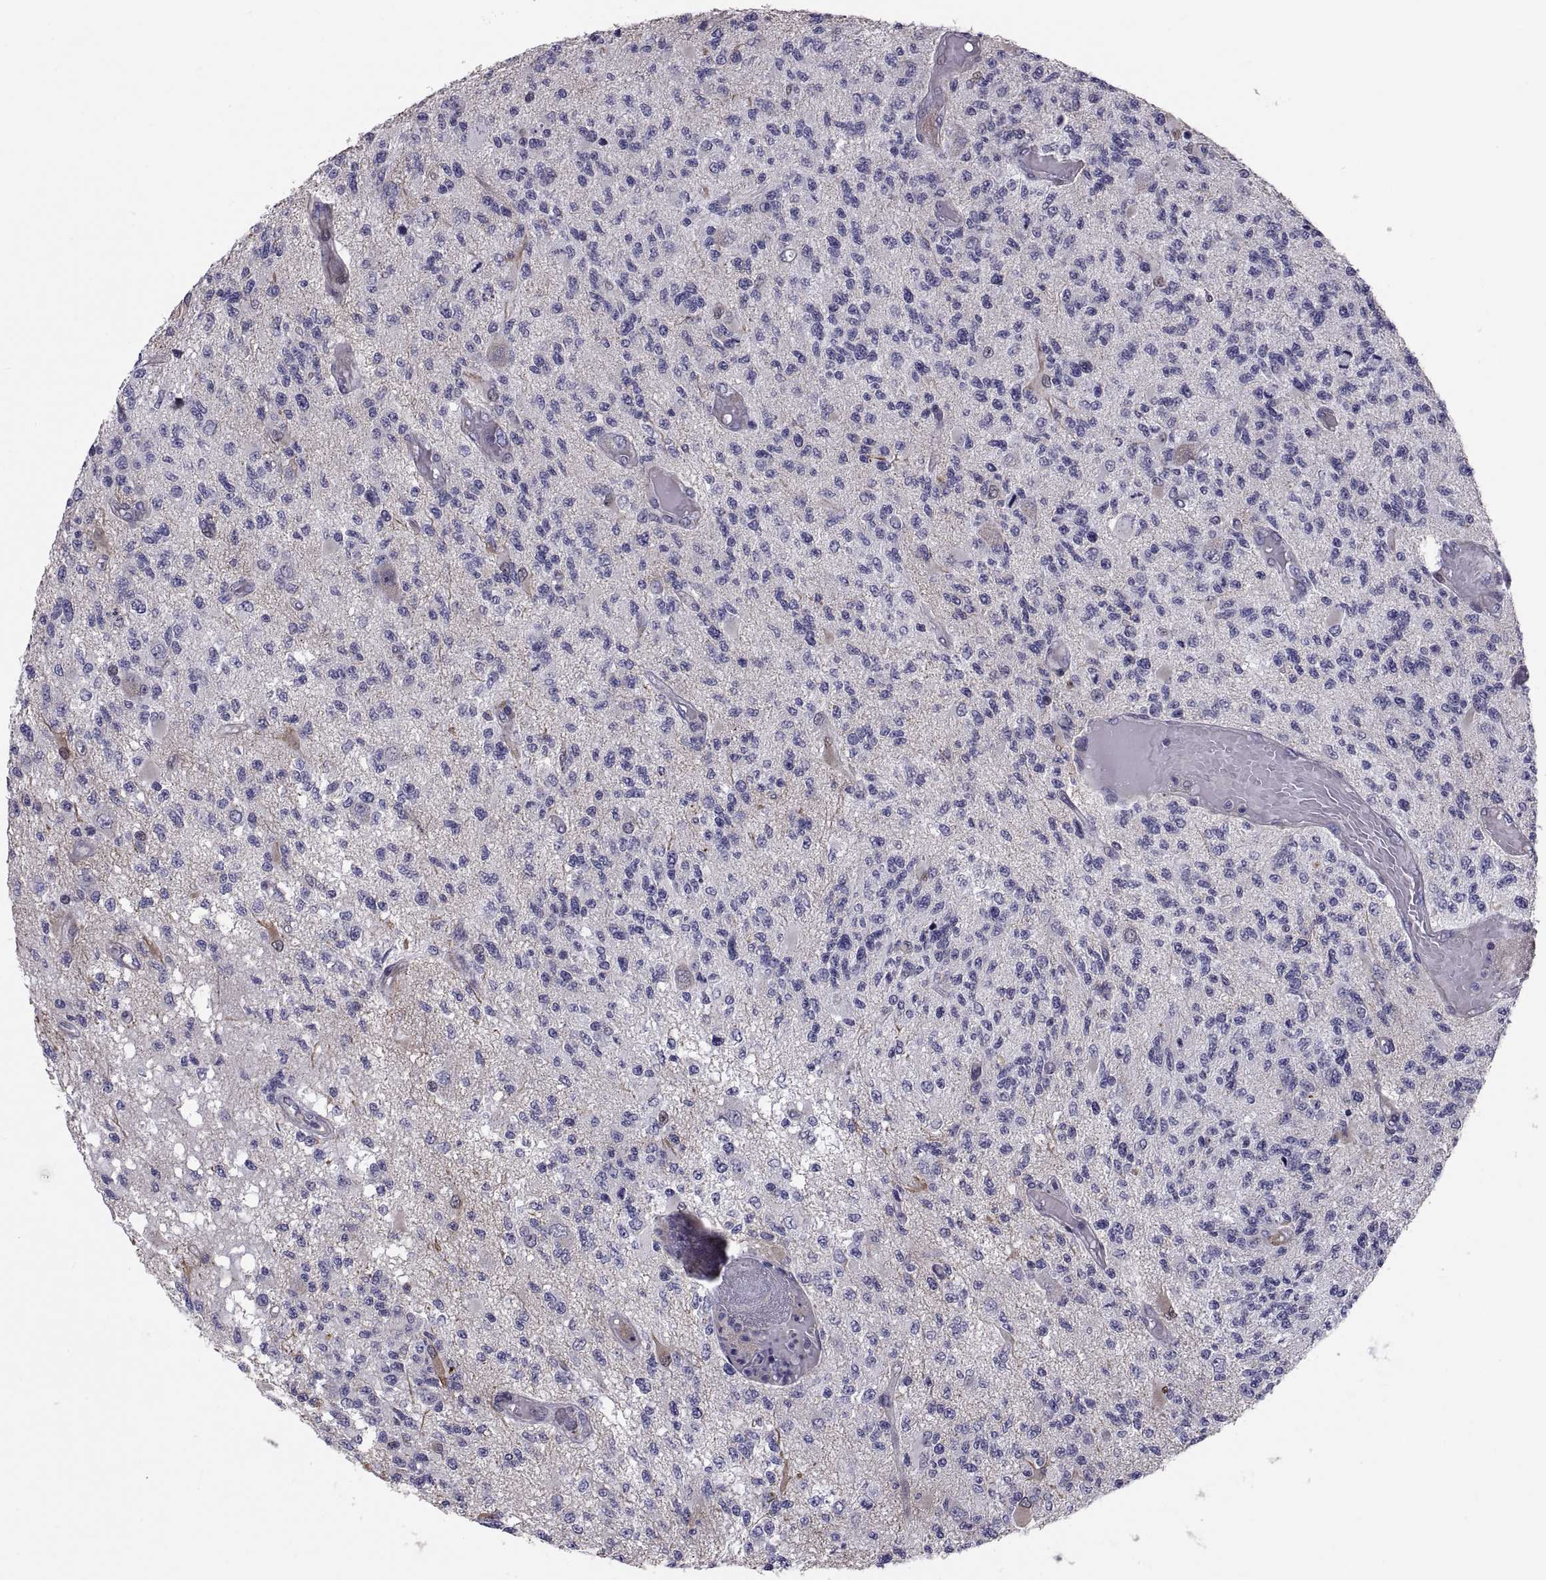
{"staining": {"intensity": "negative", "quantity": "none", "location": "none"}, "tissue": "glioma", "cell_type": "Tumor cells", "image_type": "cancer", "snomed": [{"axis": "morphology", "description": "Glioma, malignant, High grade"}, {"axis": "topography", "description": "Brain"}], "caption": "This is an IHC micrograph of malignant glioma (high-grade). There is no staining in tumor cells.", "gene": "ANO1", "patient": {"sex": "female", "age": 63}}